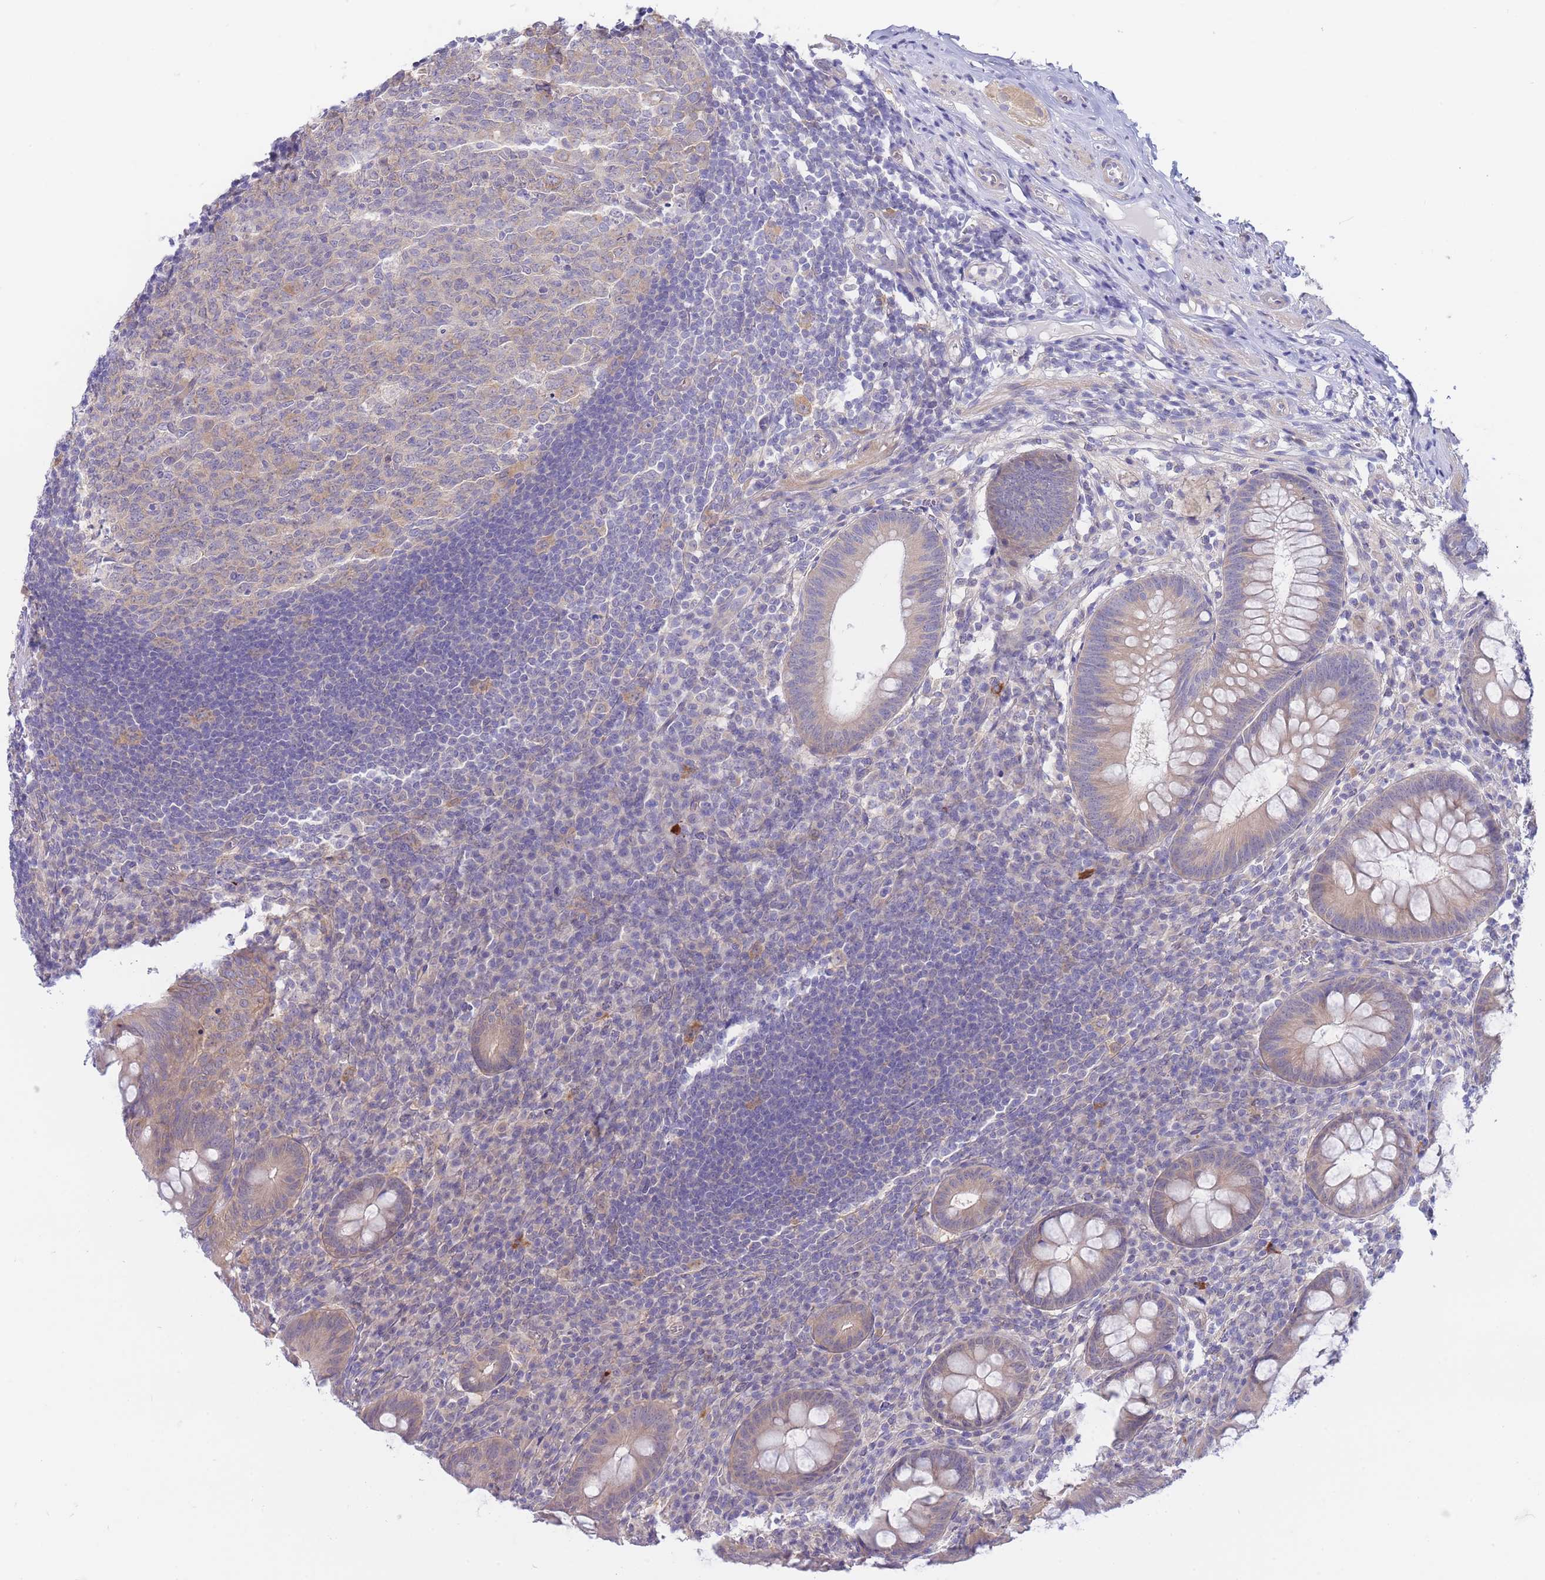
{"staining": {"intensity": "weak", "quantity": ">75%", "location": "cytoplasmic/membranous"}, "tissue": "appendix", "cell_type": "Glandular cells", "image_type": "normal", "snomed": [{"axis": "morphology", "description": "Normal tissue, NOS"}, {"axis": "topography", "description": "Appendix"}], "caption": "An image of human appendix stained for a protein exhibits weak cytoplasmic/membranous brown staining in glandular cells.", "gene": "SUGT1", "patient": {"sex": "male", "age": 56}}